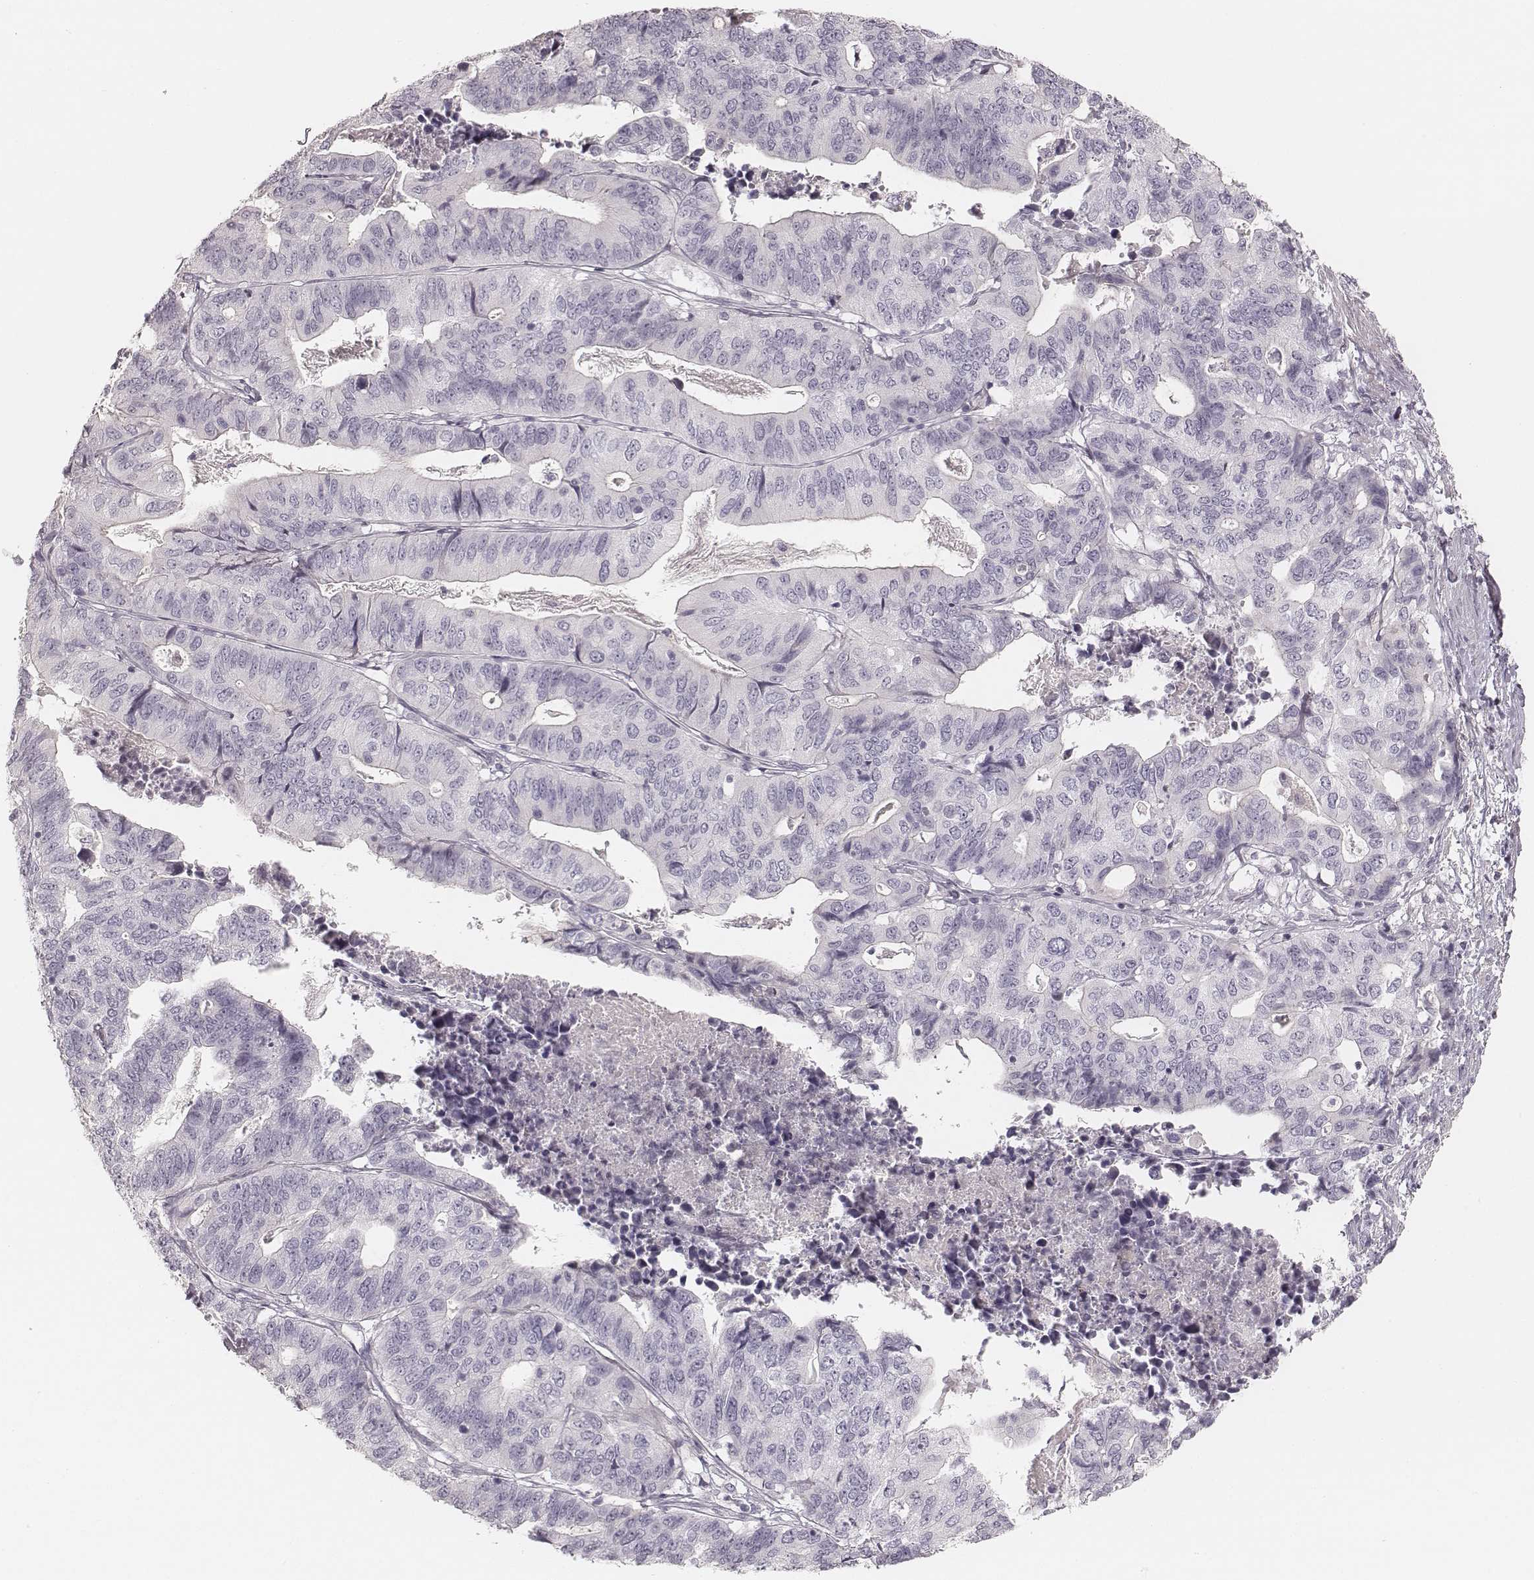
{"staining": {"intensity": "negative", "quantity": "none", "location": "none"}, "tissue": "stomach cancer", "cell_type": "Tumor cells", "image_type": "cancer", "snomed": [{"axis": "morphology", "description": "Adenocarcinoma, NOS"}, {"axis": "topography", "description": "Stomach, upper"}], "caption": "Tumor cells show no significant protein staining in adenocarcinoma (stomach).", "gene": "SPATA24", "patient": {"sex": "female", "age": 67}}